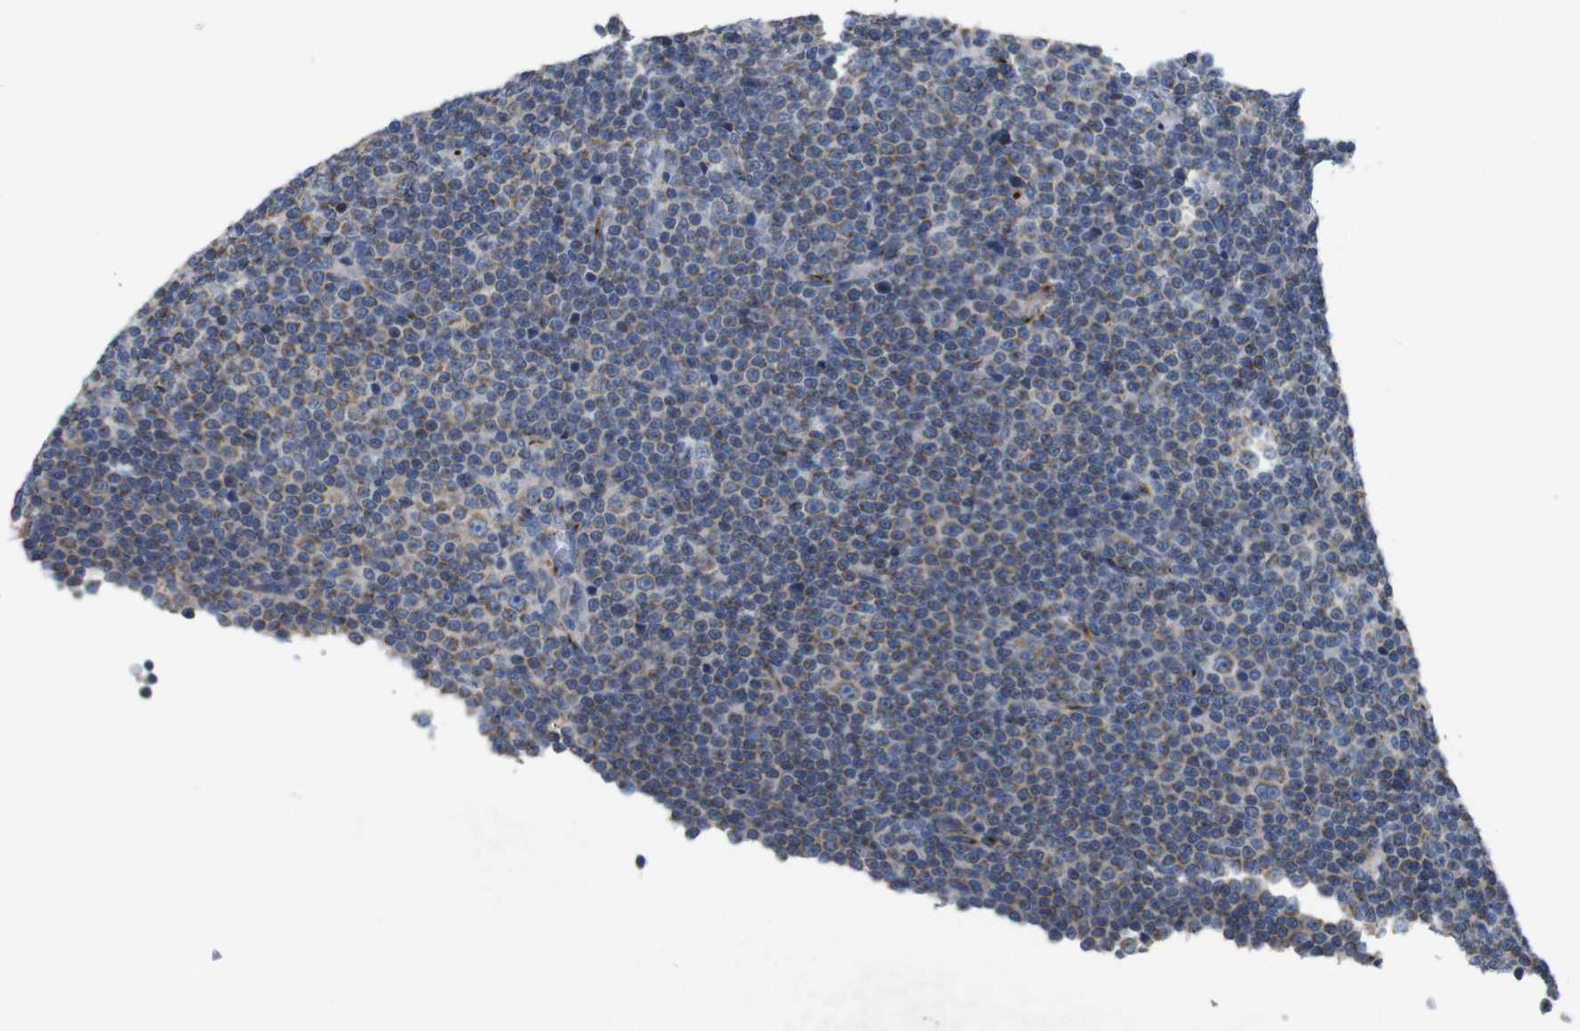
{"staining": {"intensity": "moderate", "quantity": ">75%", "location": "cytoplasmic/membranous"}, "tissue": "lymphoma", "cell_type": "Tumor cells", "image_type": "cancer", "snomed": [{"axis": "morphology", "description": "Malignant lymphoma, non-Hodgkin's type, Low grade"}, {"axis": "topography", "description": "Lymph node"}], "caption": "Immunohistochemical staining of human malignant lymphoma, non-Hodgkin's type (low-grade) shows moderate cytoplasmic/membranous protein staining in about >75% of tumor cells.", "gene": "EFCAB14", "patient": {"sex": "female", "age": 67}}